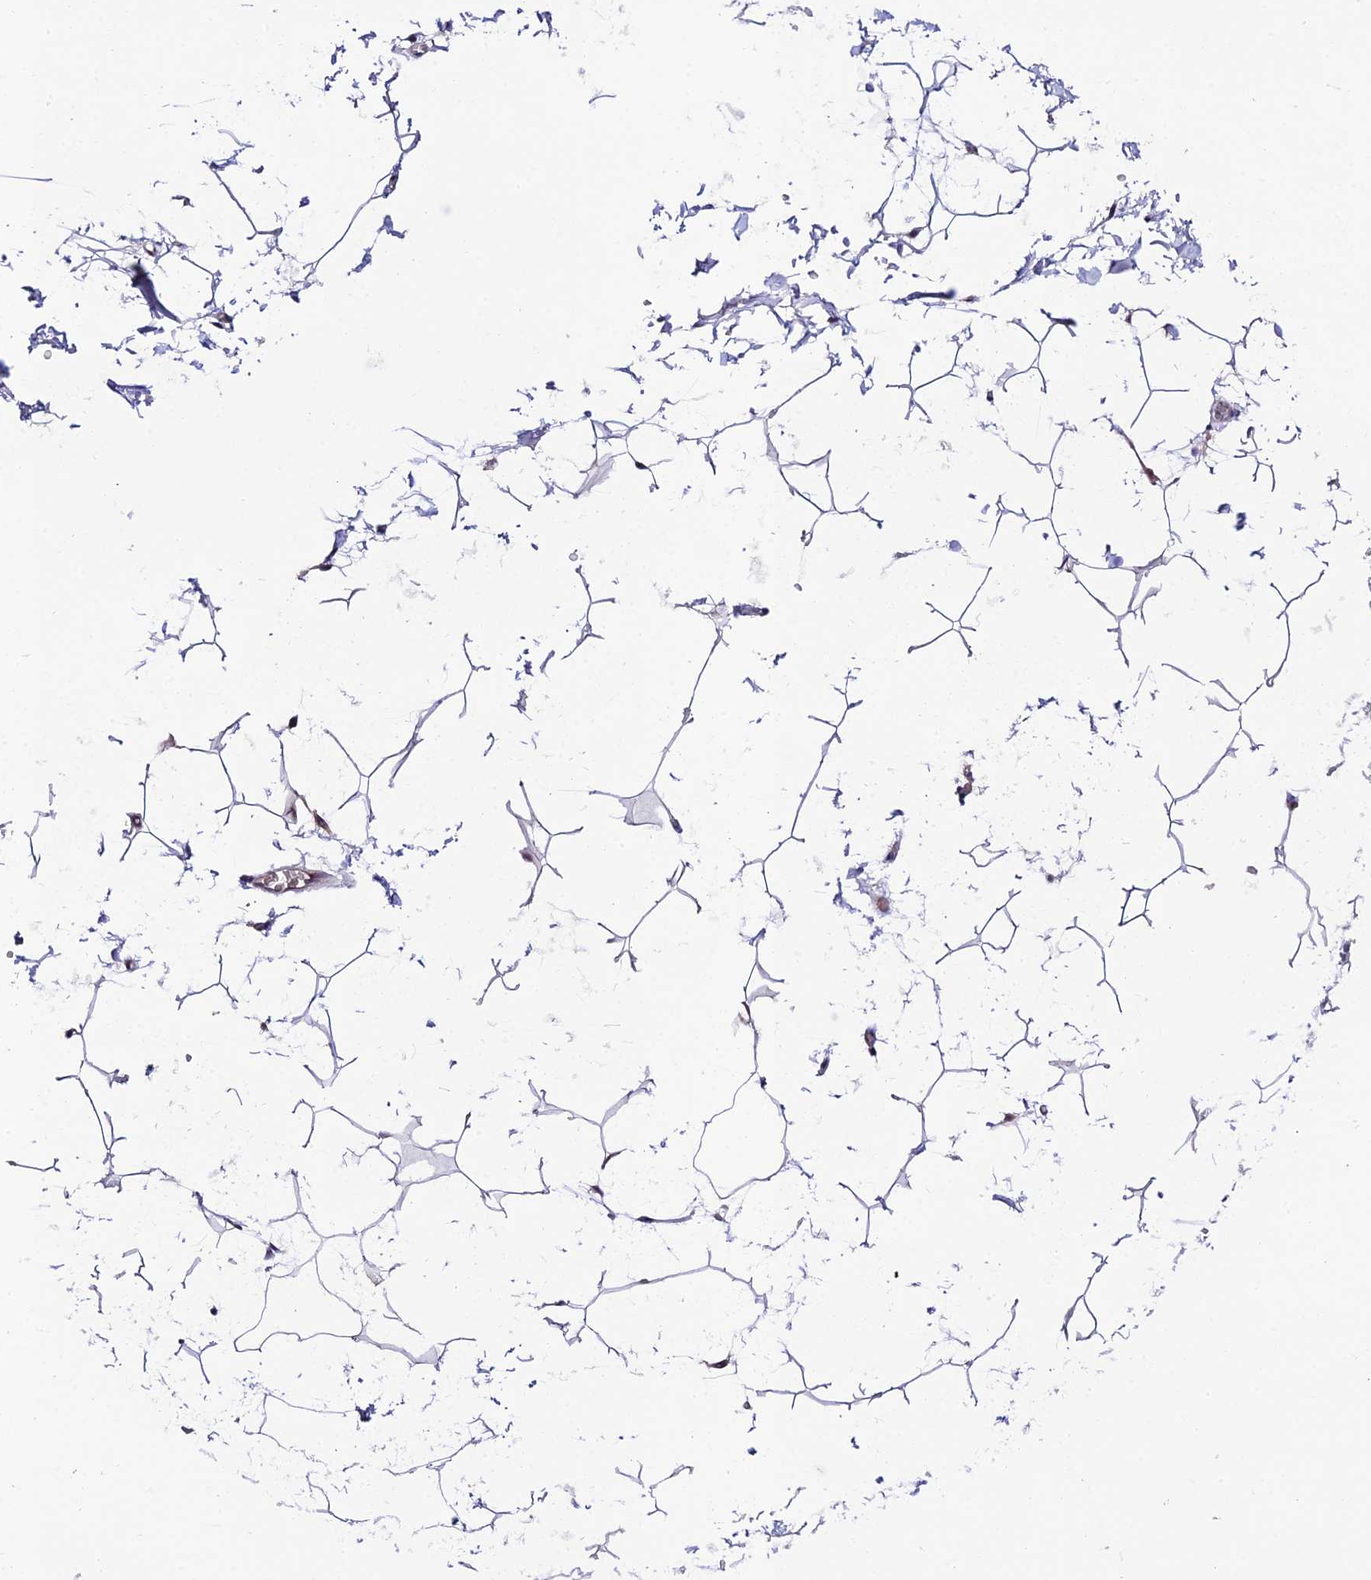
{"staining": {"intensity": "negative", "quantity": "none", "location": "none"}, "tissue": "adipose tissue", "cell_type": "Adipocytes", "image_type": "normal", "snomed": [{"axis": "morphology", "description": "Normal tissue, NOS"}, {"axis": "topography", "description": "Gallbladder"}, {"axis": "topography", "description": "Peripheral nerve tissue"}], "caption": "High power microscopy histopathology image of an immunohistochemistry (IHC) photomicrograph of benign adipose tissue, revealing no significant positivity in adipocytes.", "gene": "TRIM40", "patient": {"sex": "male", "age": 38}}